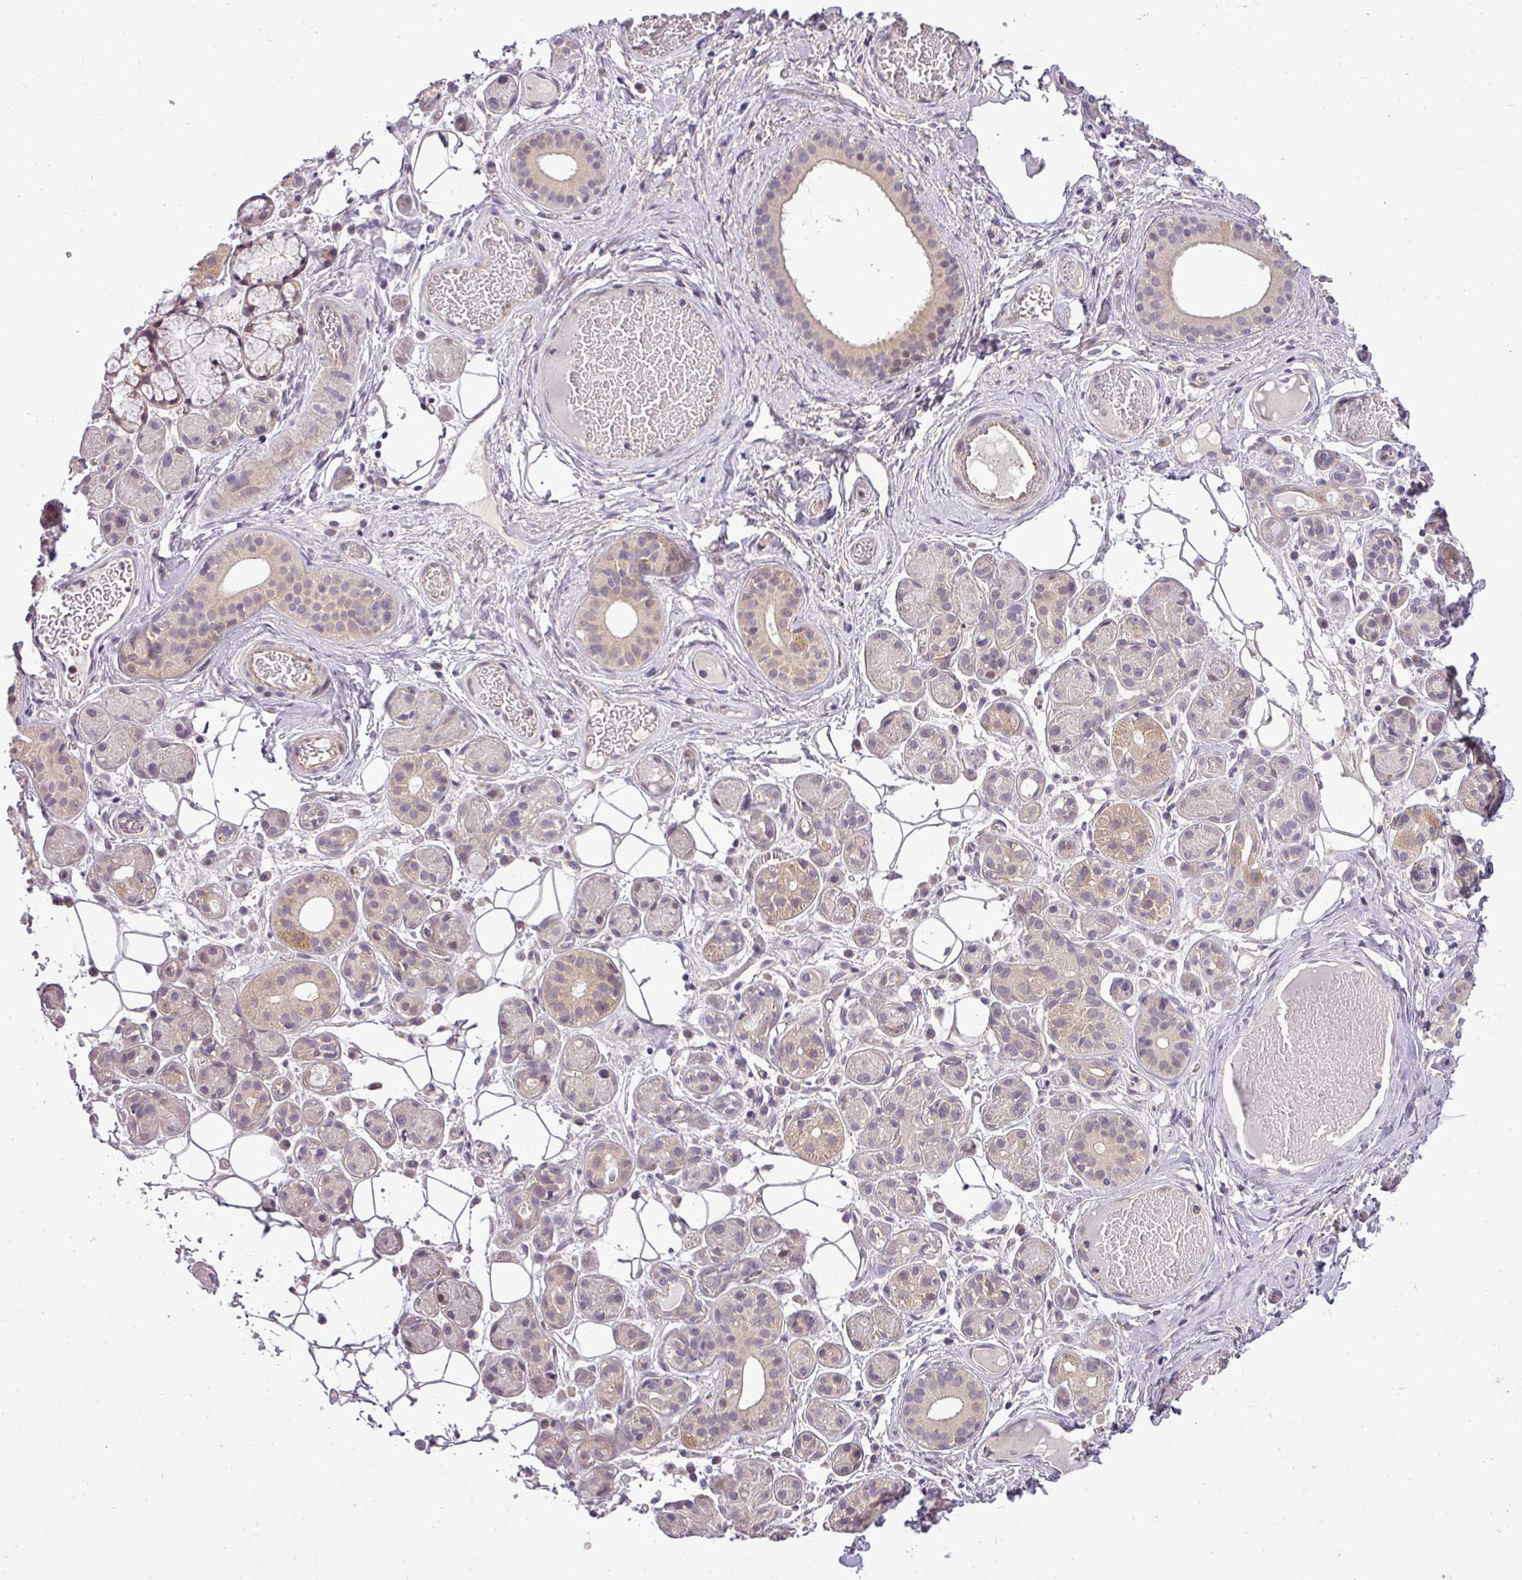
{"staining": {"intensity": "moderate", "quantity": "<25%", "location": "cytoplasmic/membranous"}, "tissue": "salivary gland", "cell_type": "Glandular cells", "image_type": "normal", "snomed": [{"axis": "morphology", "description": "Normal tissue, NOS"}, {"axis": "topography", "description": "Salivary gland"}], "caption": "Glandular cells reveal low levels of moderate cytoplasmic/membranous expression in approximately <25% of cells in benign salivary gland. The staining was performed using DAB to visualize the protein expression in brown, while the nuclei were stained in blue with hematoxylin (Magnification: 20x).", "gene": "ZDHHC1", "patient": {"sex": "male", "age": 82}}